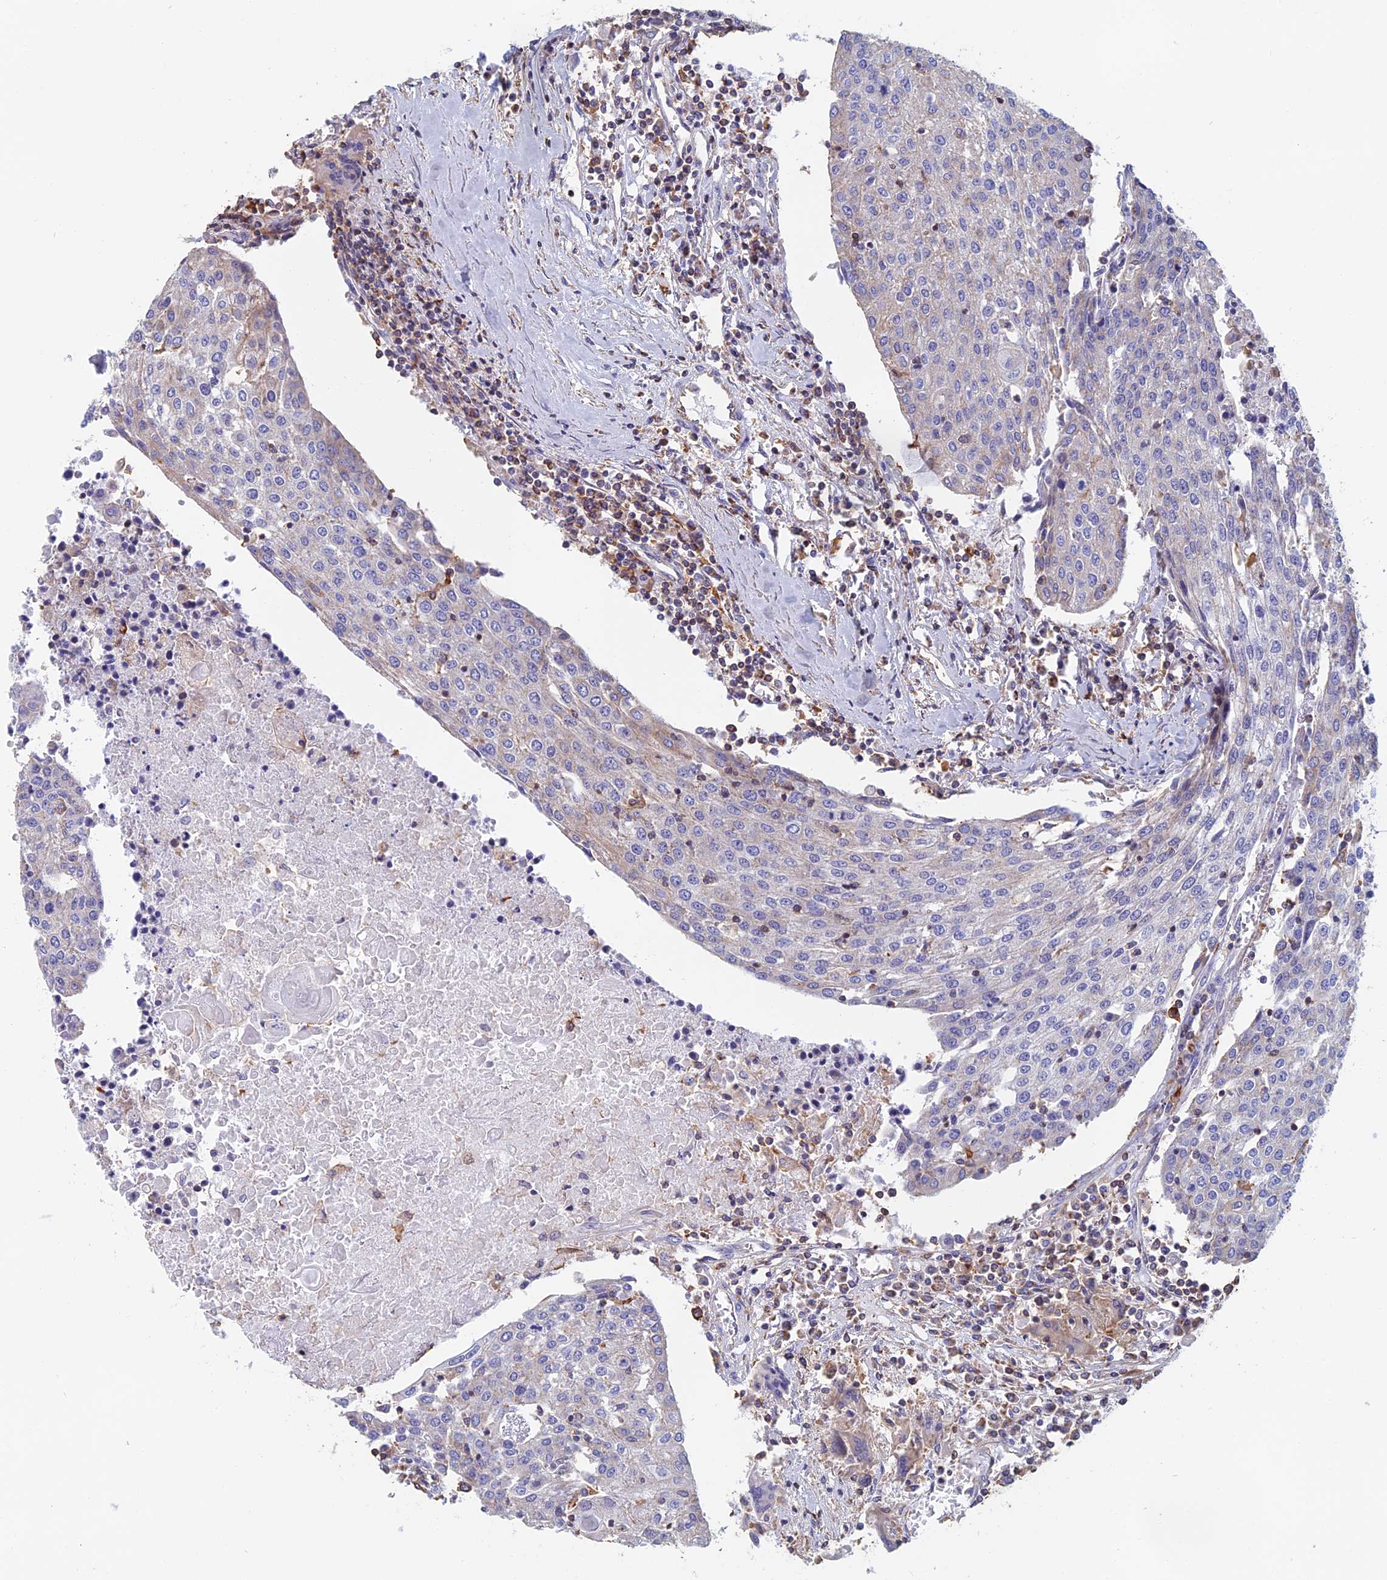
{"staining": {"intensity": "negative", "quantity": "none", "location": "none"}, "tissue": "urothelial cancer", "cell_type": "Tumor cells", "image_type": "cancer", "snomed": [{"axis": "morphology", "description": "Urothelial carcinoma, High grade"}, {"axis": "topography", "description": "Urinary bladder"}], "caption": "Human urothelial cancer stained for a protein using immunohistochemistry (IHC) demonstrates no positivity in tumor cells.", "gene": "HSD17B8", "patient": {"sex": "female", "age": 85}}